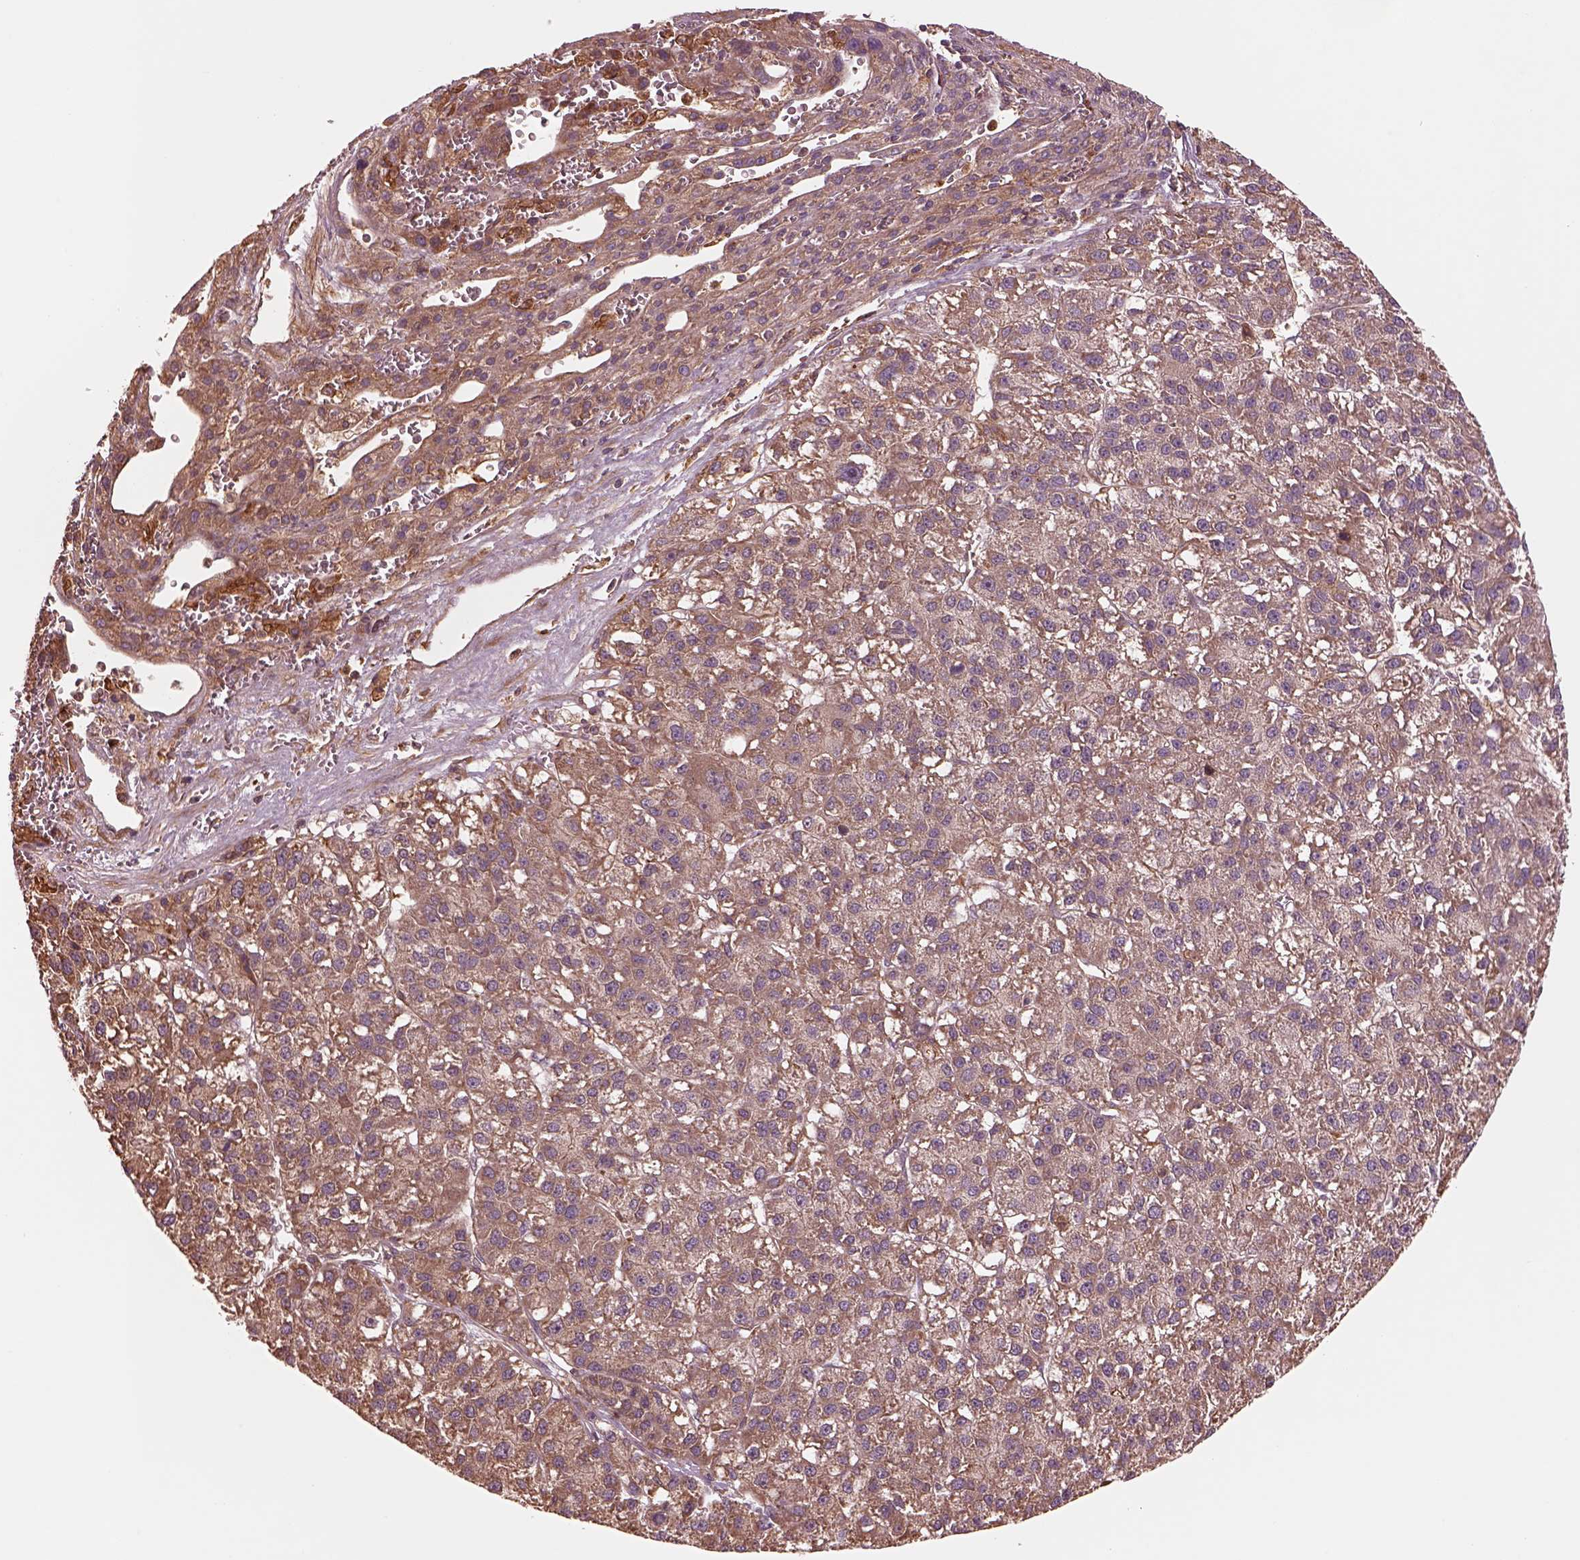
{"staining": {"intensity": "moderate", "quantity": "25%-75%", "location": "cytoplasmic/membranous"}, "tissue": "liver cancer", "cell_type": "Tumor cells", "image_type": "cancer", "snomed": [{"axis": "morphology", "description": "Carcinoma, Hepatocellular, NOS"}, {"axis": "topography", "description": "Liver"}], "caption": "Liver cancer (hepatocellular carcinoma) stained with DAB IHC reveals medium levels of moderate cytoplasmic/membranous staining in about 25%-75% of tumor cells.", "gene": "ASCC2", "patient": {"sex": "female", "age": 70}}